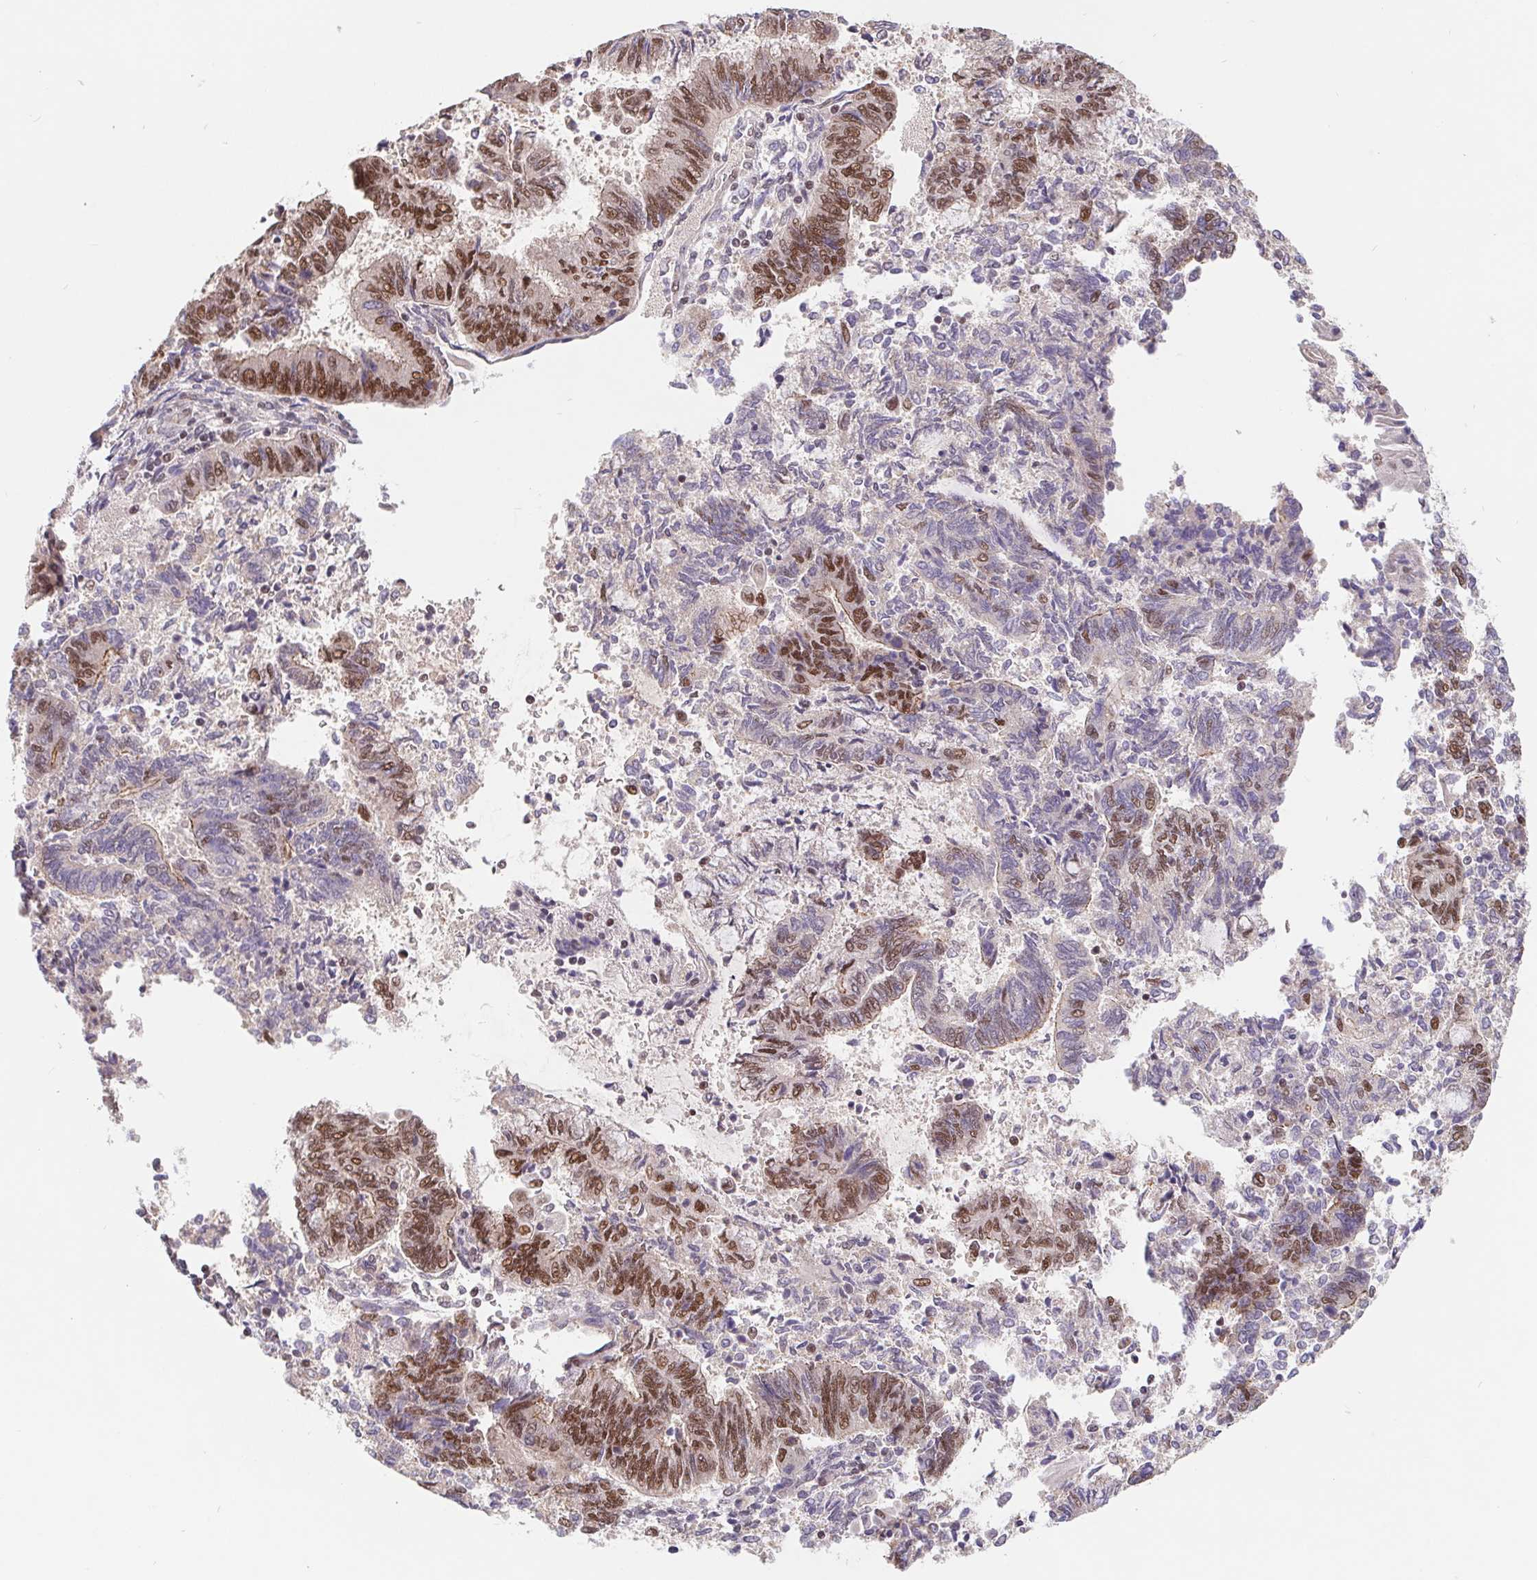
{"staining": {"intensity": "moderate", "quantity": "25%-75%", "location": "nuclear"}, "tissue": "endometrial cancer", "cell_type": "Tumor cells", "image_type": "cancer", "snomed": [{"axis": "morphology", "description": "Adenocarcinoma, NOS"}, {"axis": "topography", "description": "Endometrium"}], "caption": "This is a histology image of immunohistochemistry staining of endometrial cancer (adenocarcinoma), which shows moderate expression in the nuclear of tumor cells.", "gene": "POU2F1", "patient": {"sex": "female", "age": 65}}